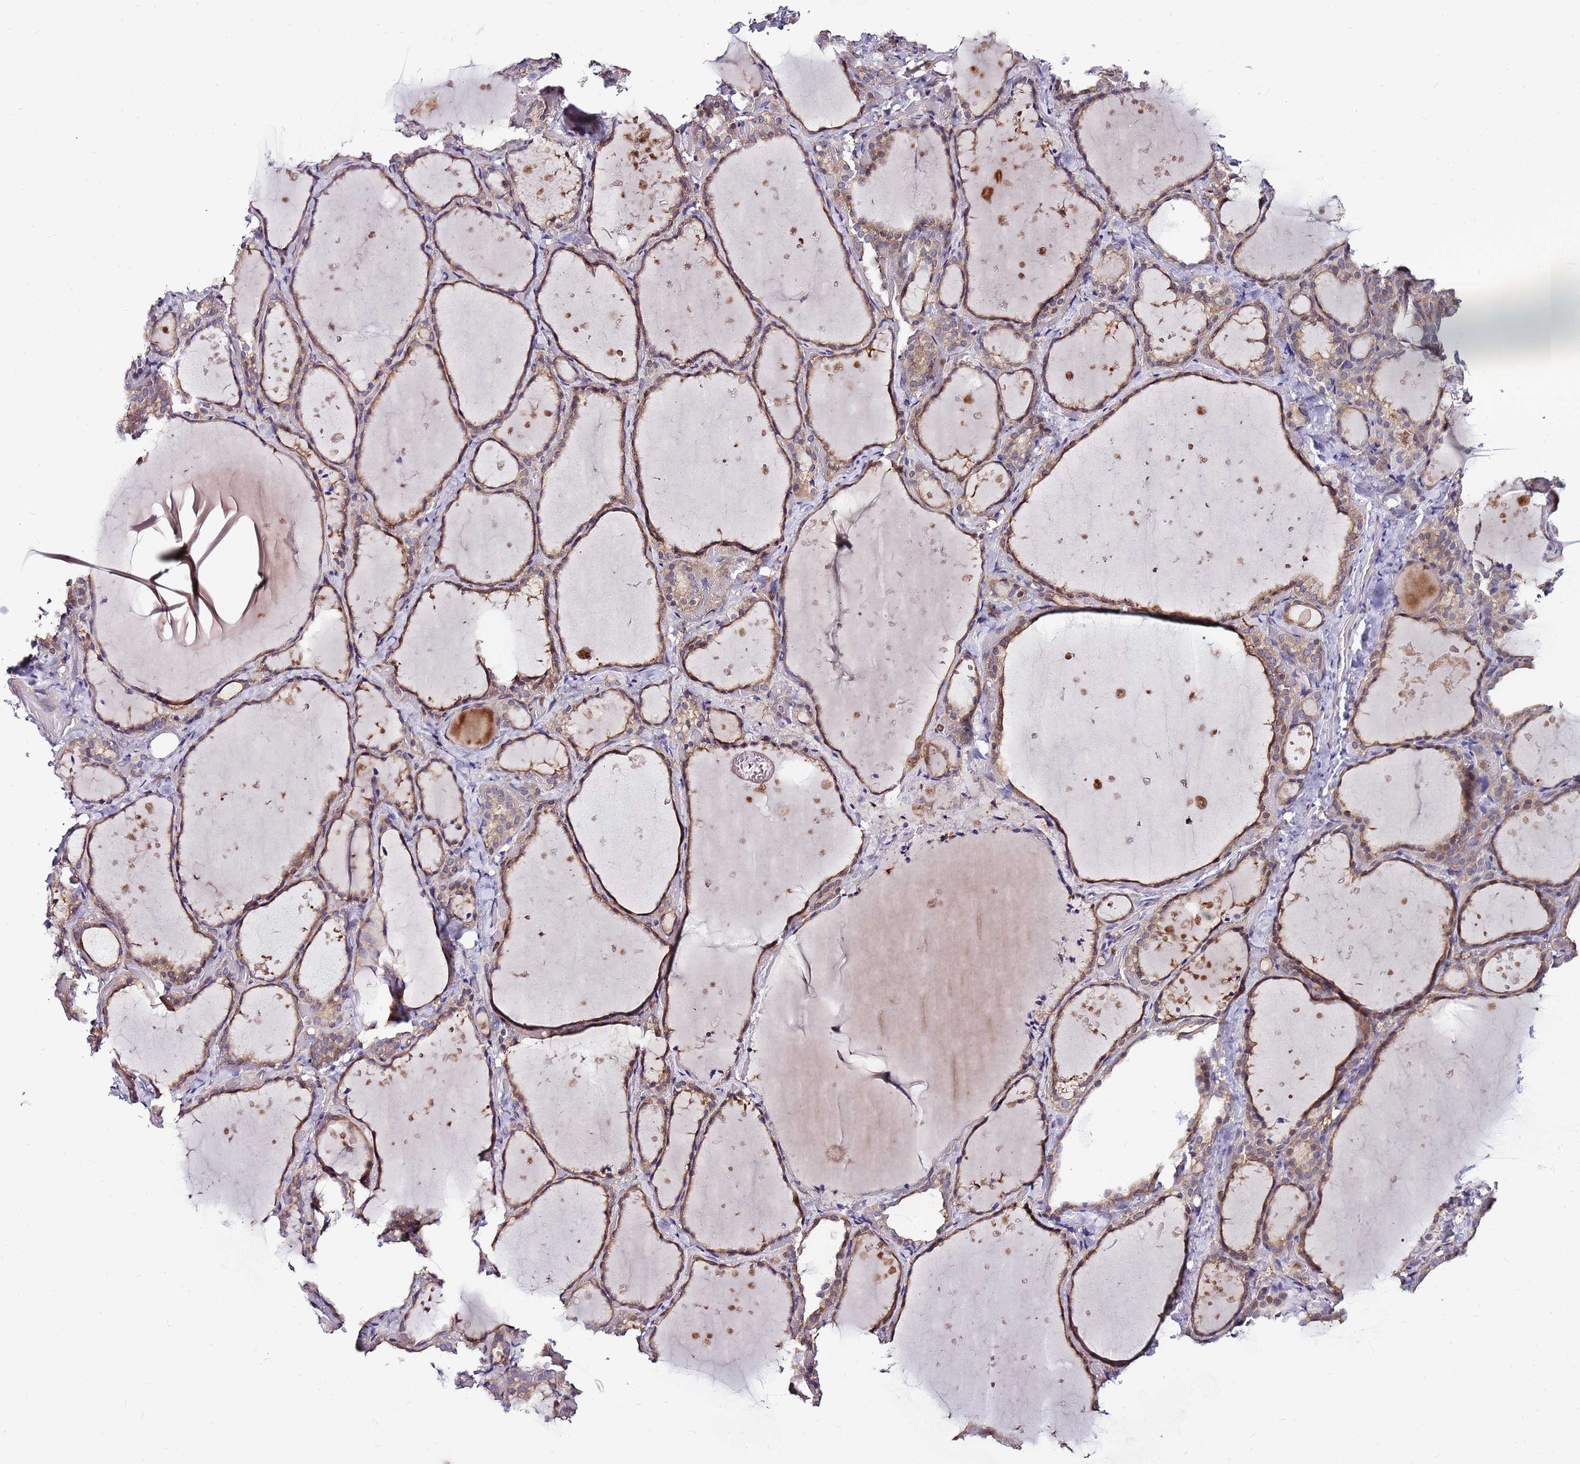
{"staining": {"intensity": "moderate", "quantity": "25%-75%", "location": "cytoplasmic/membranous"}, "tissue": "thyroid gland", "cell_type": "Glandular cells", "image_type": "normal", "snomed": [{"axis": "morphology", "description": "Normal tissue, NOS"}, {"axis": "topography", "description": "Thyroid gland"}], "caption": "Moderate cytoplasmic/membranous staining is seen in approximately 25%-75% of glandular cells in normal thyroid gland.", "gene": "ATXN2L", "patient": {"sex": "female", "age": 44}}